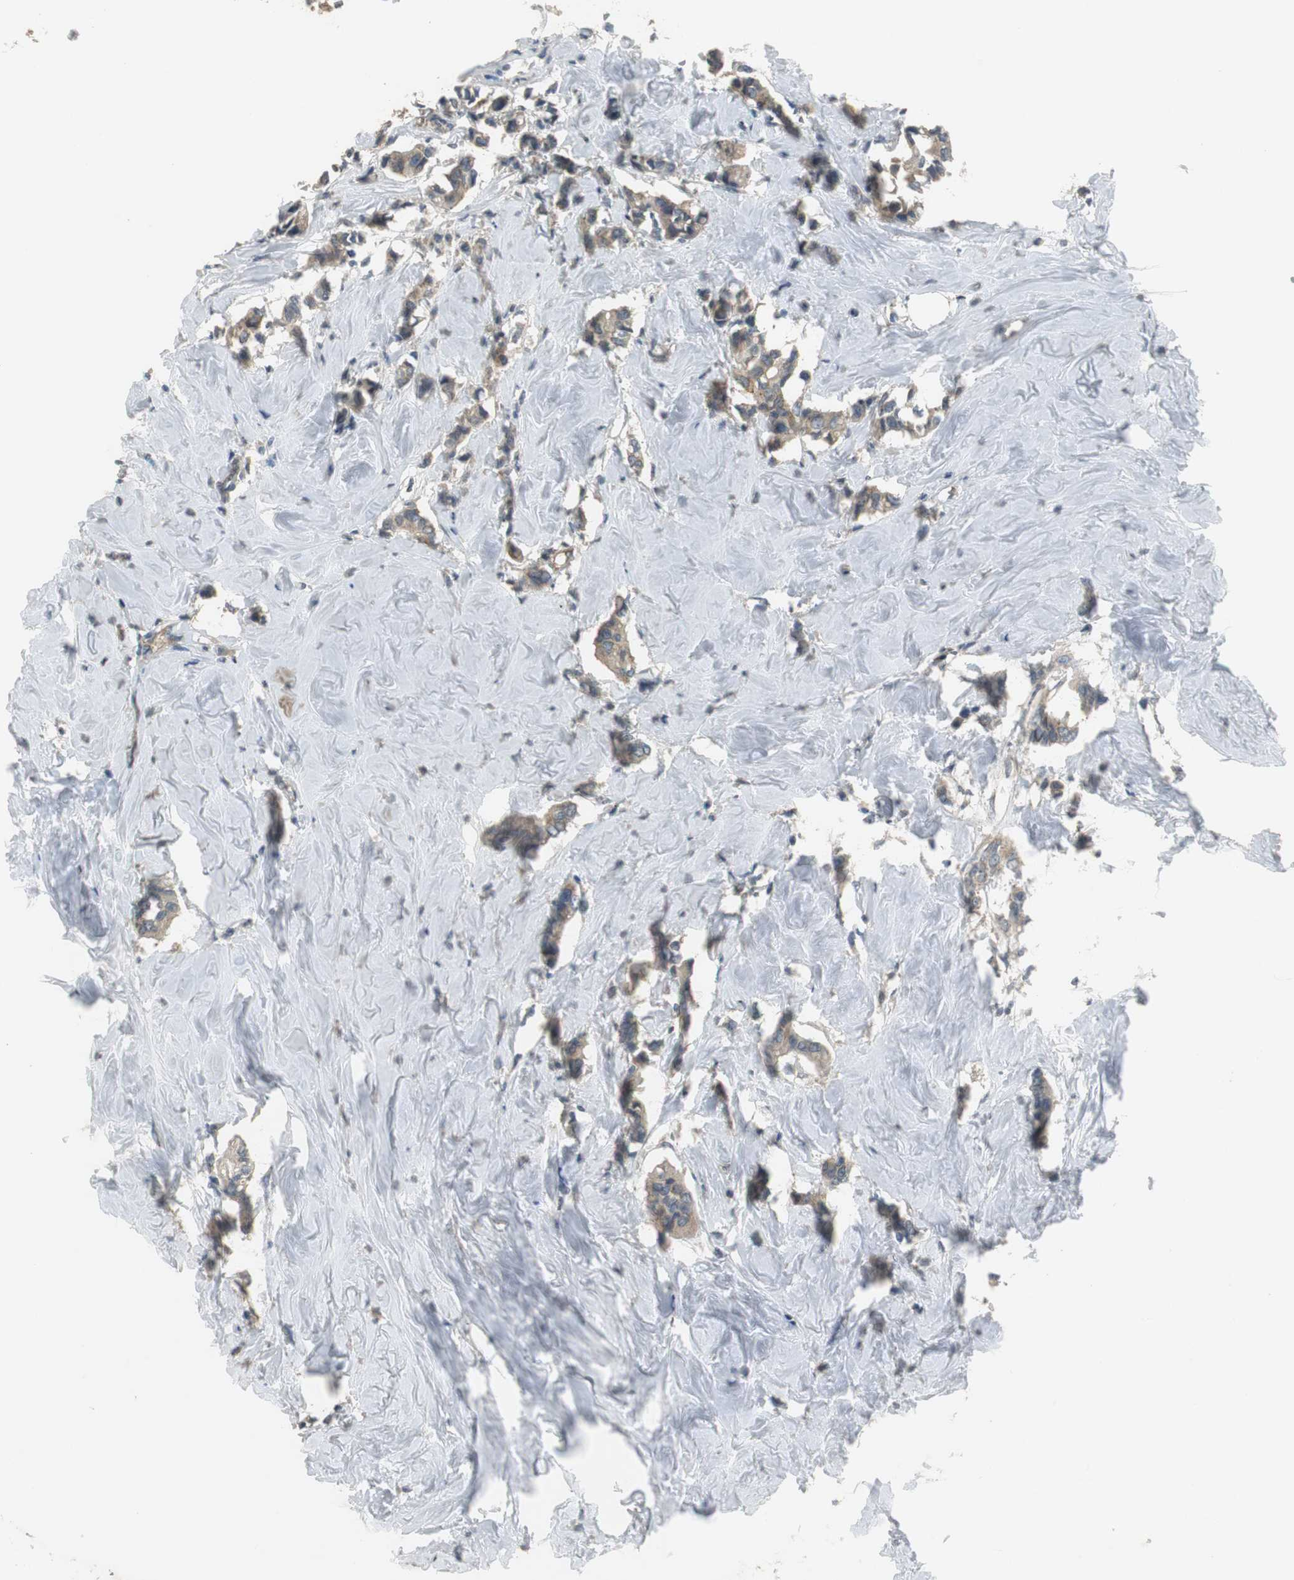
{"staining": {"intensity": "weak", "quantity": ">75%", "location": "cytoplasmic/membranous"}, "tissue": "breast cancer", "cell_type": "Tumor cells", "image_type": "cancer", "snomed": [{"axis": "morphology", "description": "Duct carcinoma"}, {"axis": "topography", "description": "Breast"}], "caption": "Tumor cells reveal weak cytoplasmic/membranous positivity in about >75% of cells in breast cancer (invasive ductal carcinoma).", "gene": "MTIF2", "patient": {"sex": "female", "age": 84}}